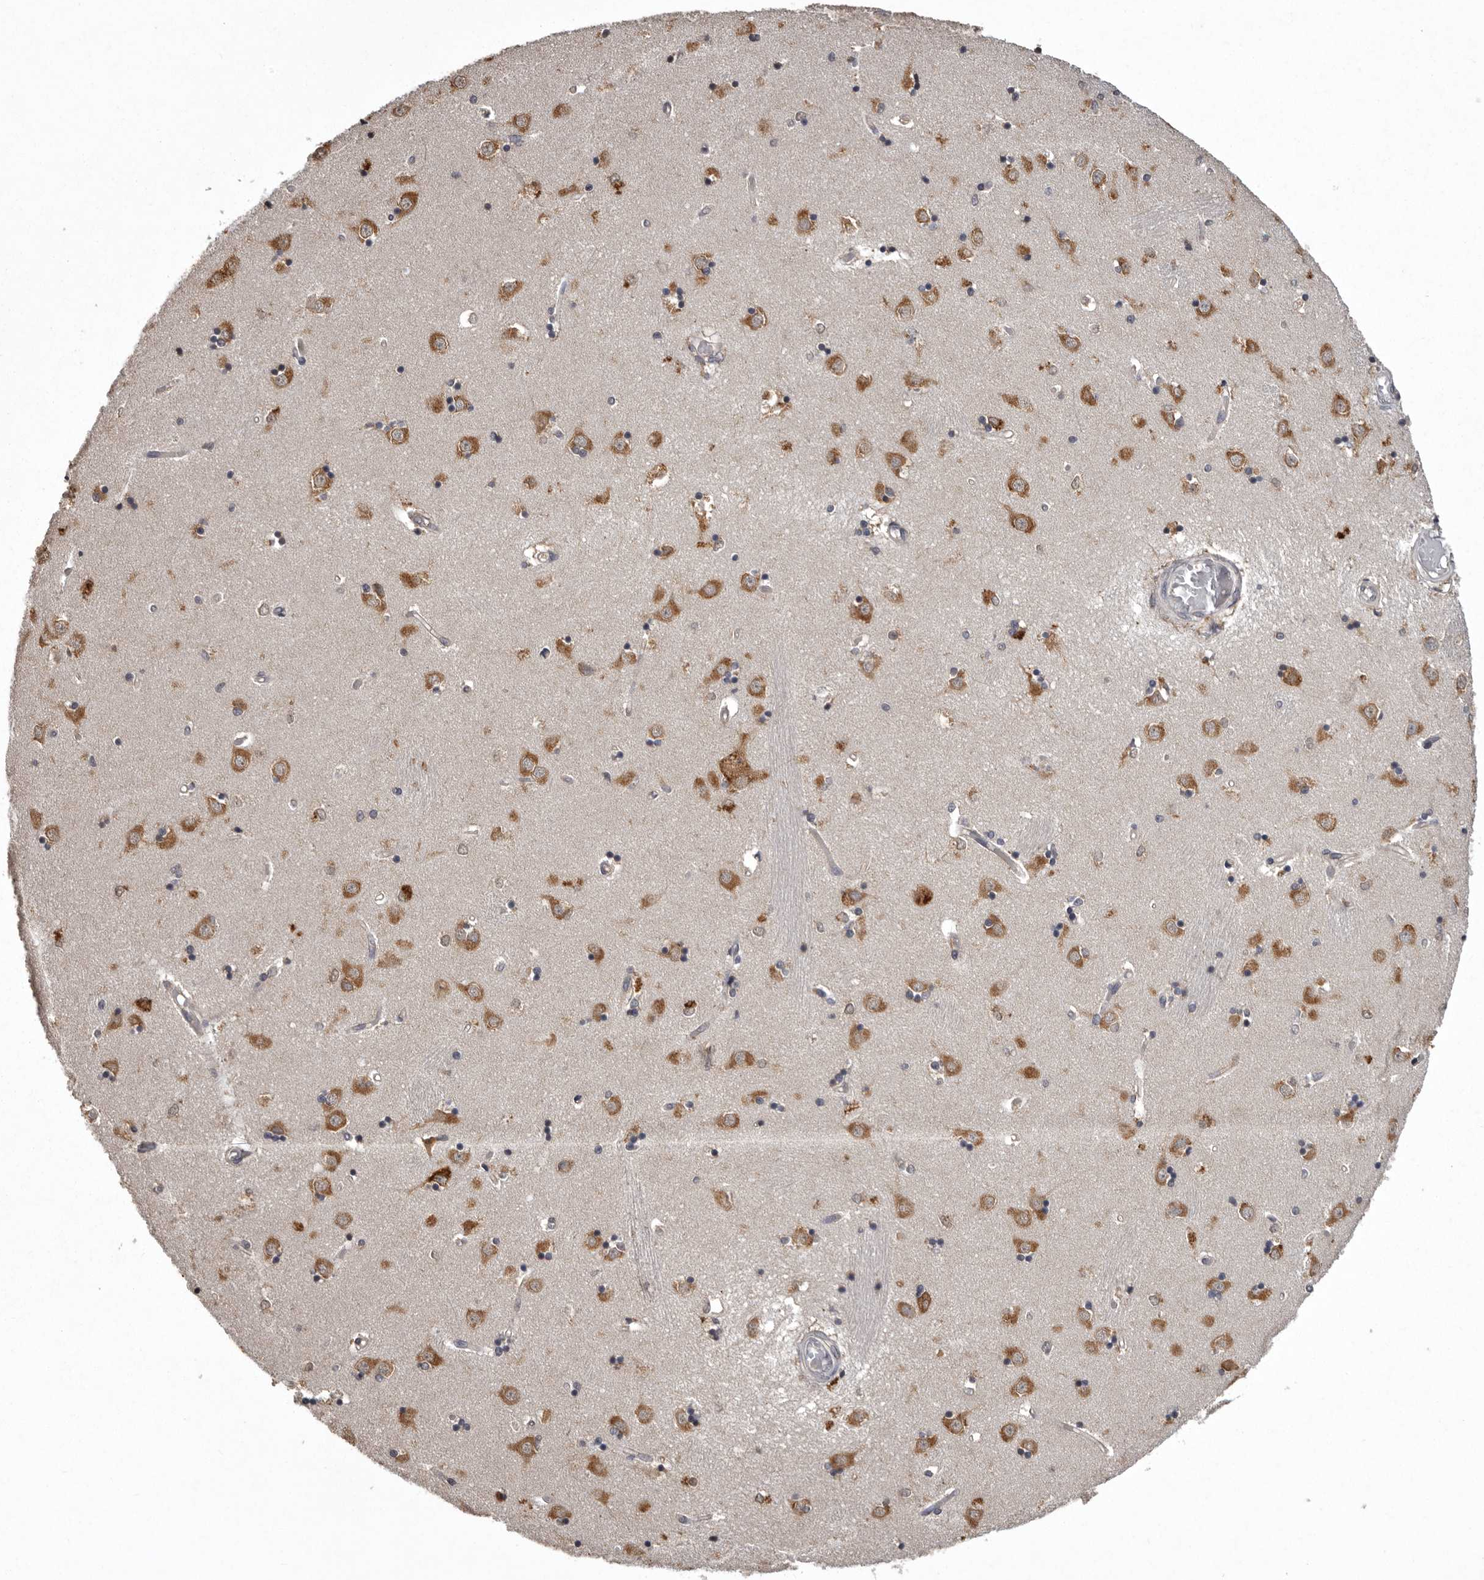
{"staining": {"intensity": "weak", "quantity": "25%-75%", "location": "cytoplasmic/membranous"}, "tissue": "caudate", "cell_type": "Glial cells", "image_type": "normal", "snomed": [{"axis": "morphology", "description": "Normal tissue, NOS"}, {"axis": "topography", "description": "Lateral ventricle wall"}], "caption": "IHC image of unremarkable caudate: human caudate stained using immunohistochemistry (IHC) exhibits low levels of weak protein expression localized specifically in the cytoplasmic/membranous of glial cells, appearing as a cytoplasmic/membranous brown color.", "gene": "DARS1", "patient": {"sex": "male", "age": 45}}